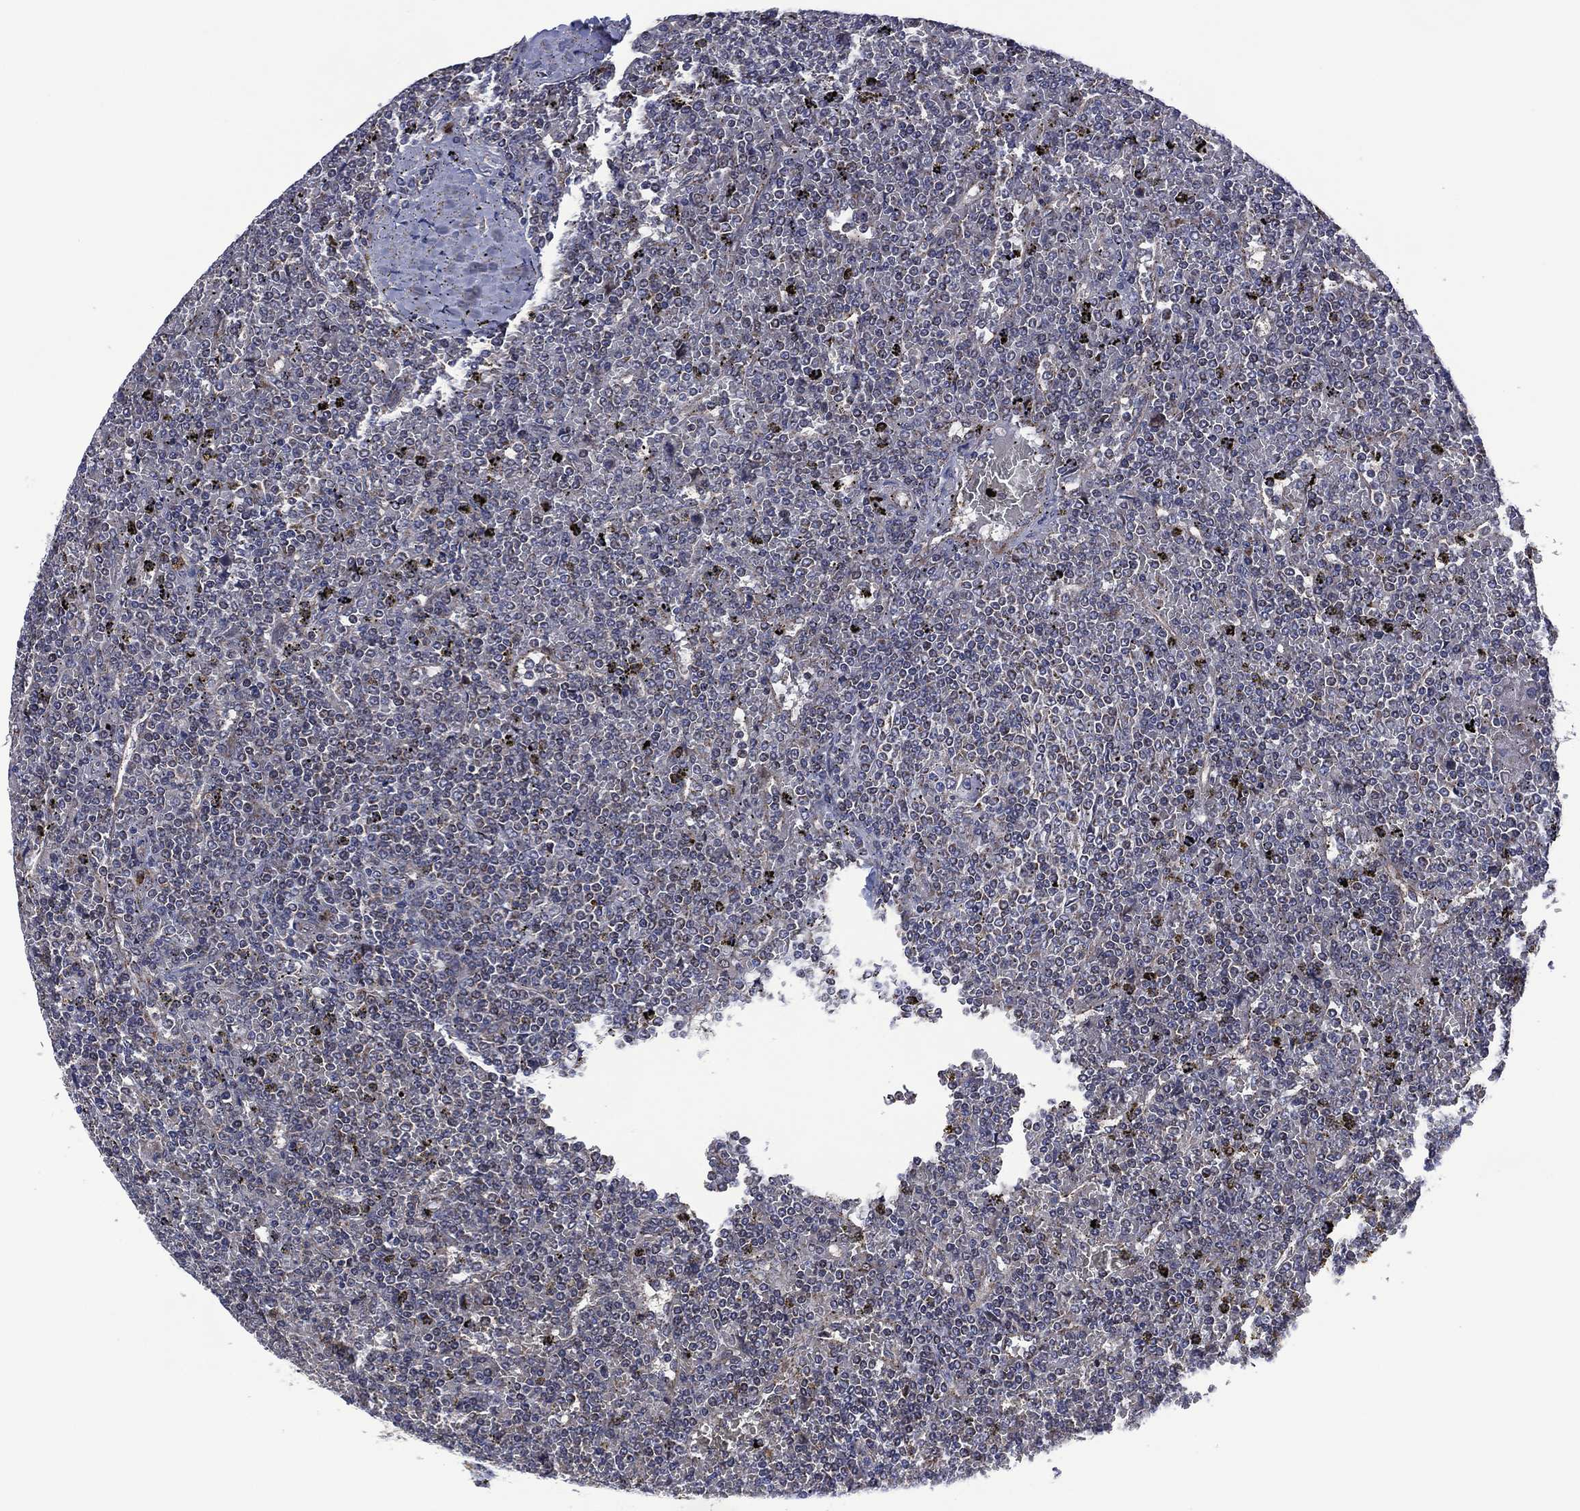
{"staining": {"intensity": "negative", "quantity": "none", "location": "none"}, "tissue": "lymphoma", "cell_type": "Tumor cells", "image_type": "cancer", "snomed": [{"axis": "morphology", "description": "Malignant lymphoma, non-Hodgkin's type, Low grade"}, {"axis": "topography", "description": "Spleen"}], "caption": "Immunohistochemistry histopathology image of neoplastic tissue: lymphoma stained with DAB demonstrates no significant protein staining in tumor cells. Nuclei are stained in blue.", "gene": "HTD2", "patient": {"sex": "female", "age": 19}}